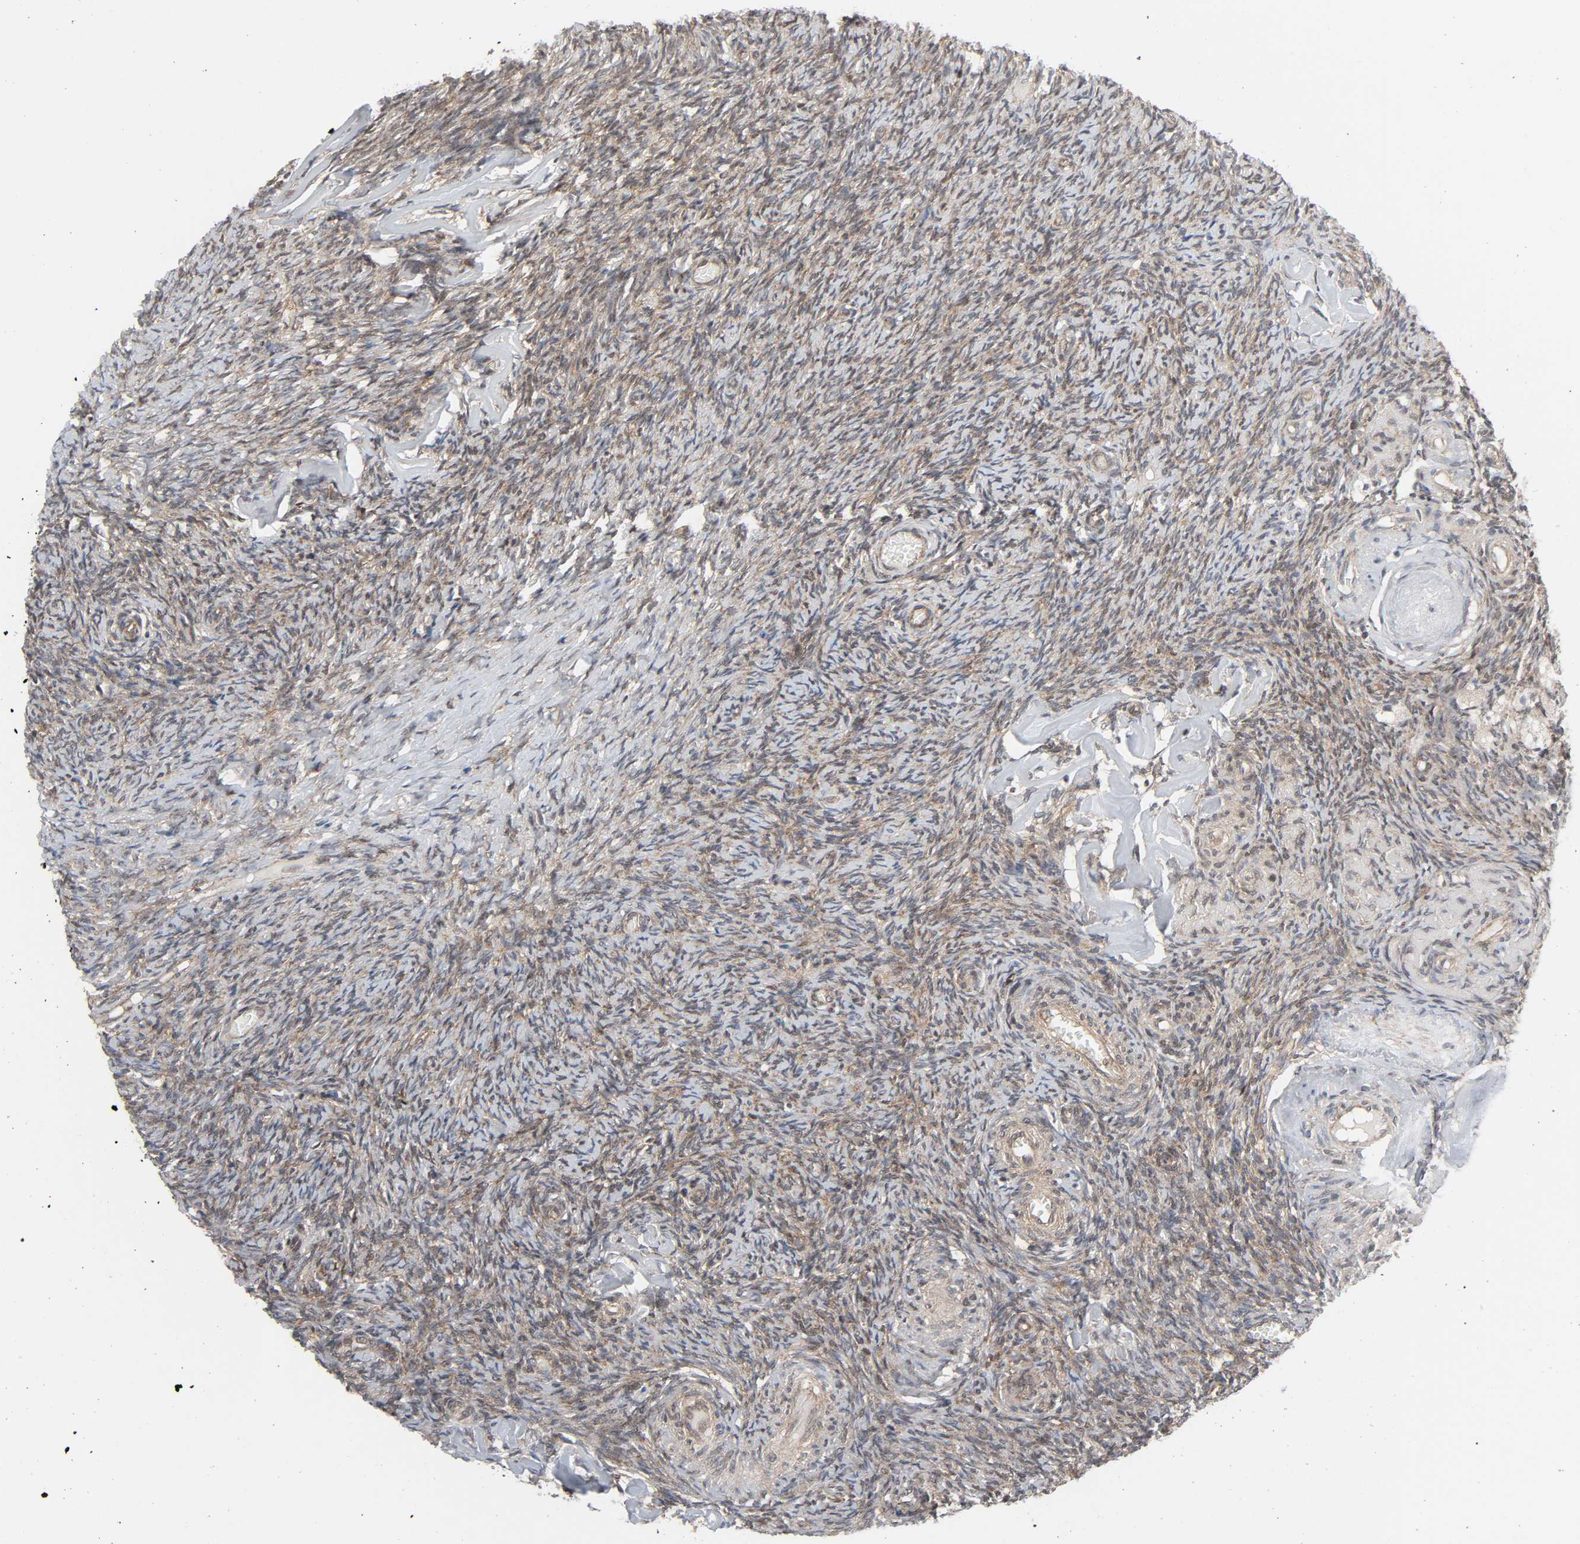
{"staining": {"intensity": "weak", "quantity": ">75%", "location": "cytoplasmic/membranous,nuclear"}, "tissue": "ovary", "cell_type": "Ovarian stroma cells", "image_type": "normal", "snomed": [{"axis": "morphology", "description": "Normal tissue, NOS"}, {"axis": "topography", "description": "Ovary"}], "caption": "Ovarian stroma cells reveal low levels of weak cytoplasmic/membranous,nuclear staining in about >75% of cells in benign ovary.", "gene": "GSK3A", "patient": {"sex": "female", "age": 60}}